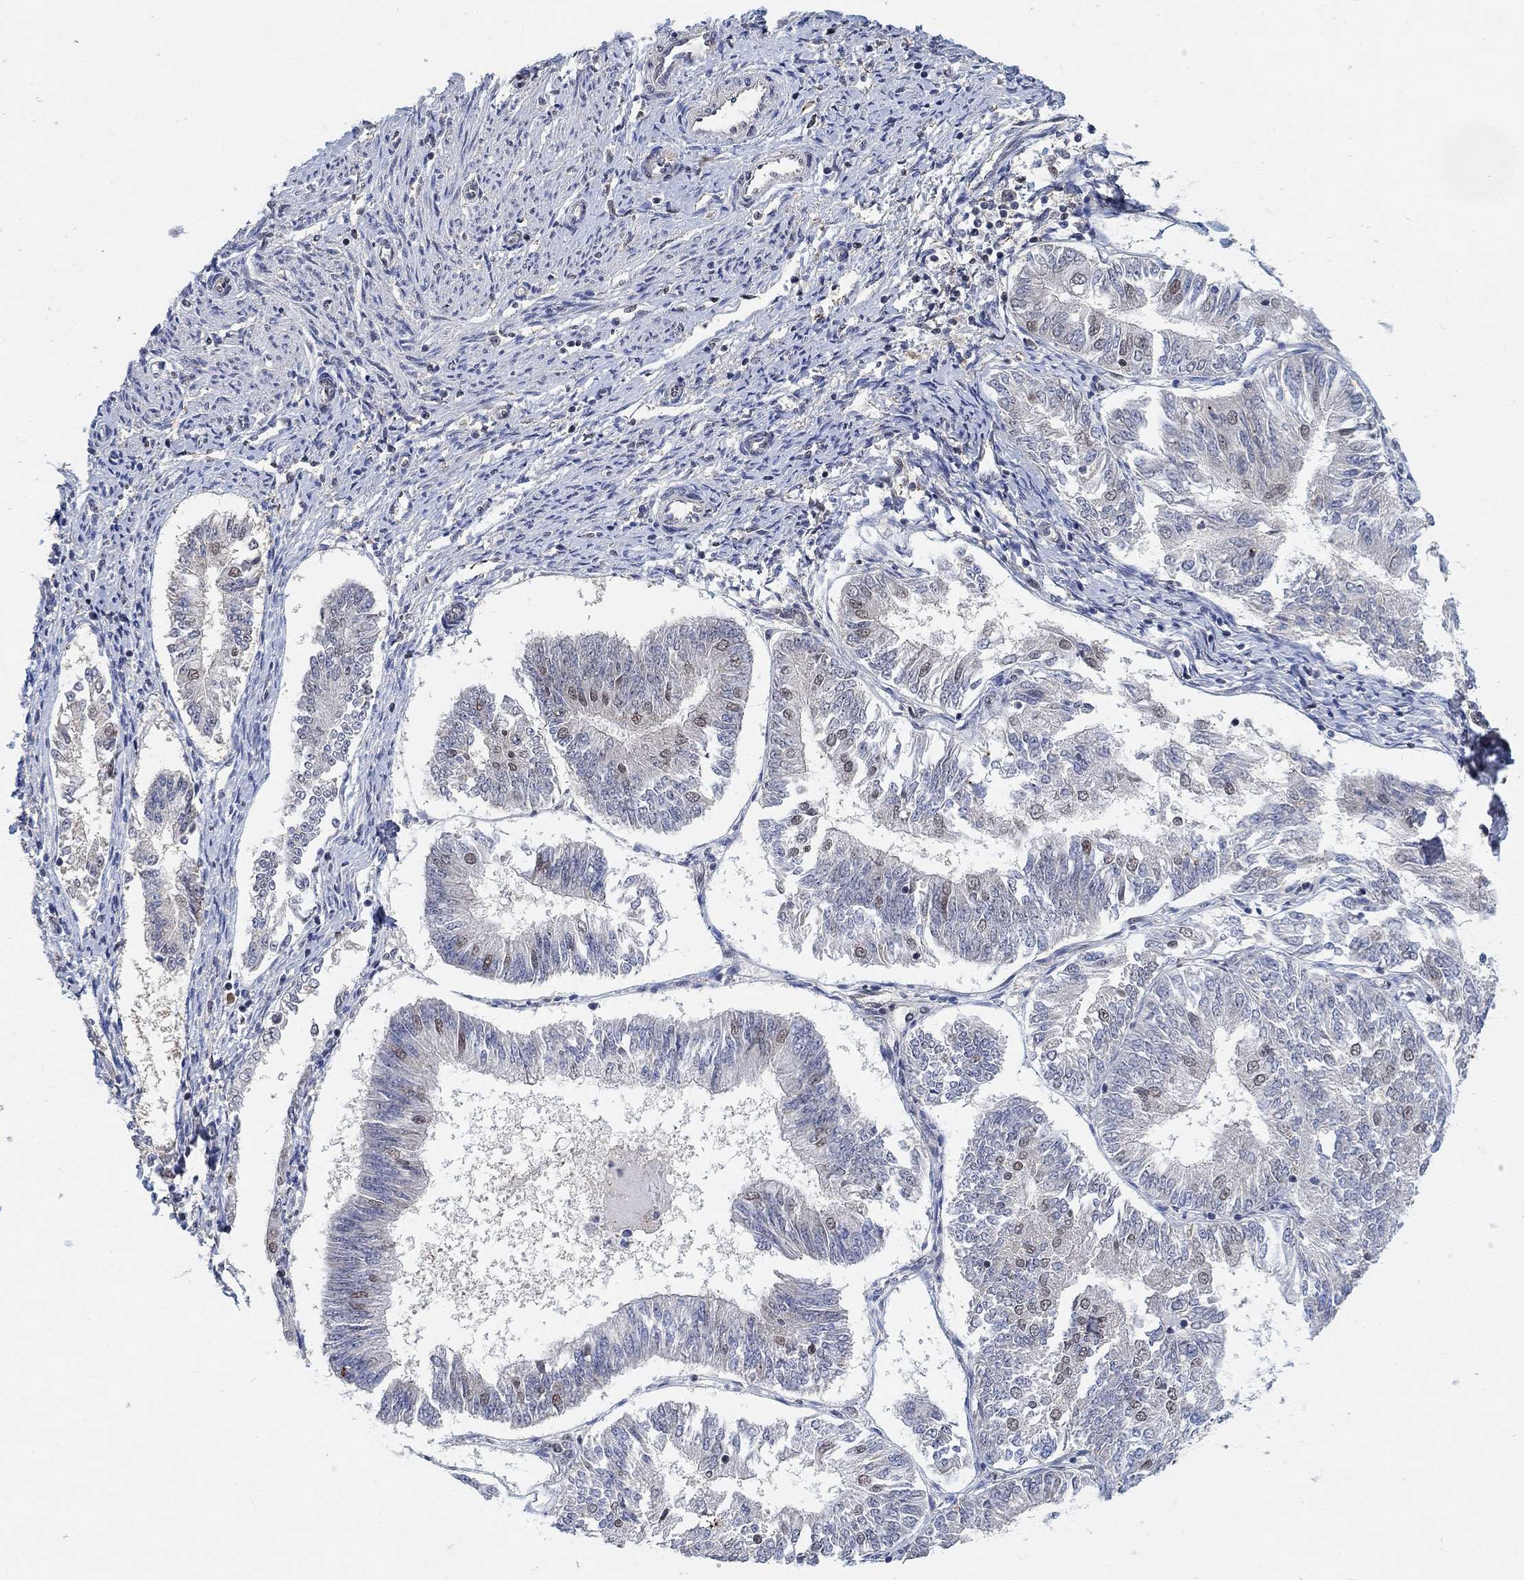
{"staining": {"intensity": "weak", "quantity": "<25%", "location": "nuclear"}, "tissue": "endometrial cancer", "cell_type": "Tumor cells", "image_type": "cancer", "snomed": [{"axis": "morphology", "description": "Adenocarcinoma, NOS"}, {"axis": "topography", "description": "Endometrium"}], "caption": "Image shows no significant protein expression in tumor cells of endometrial cancer (adenocarcinoma).", "gene": "THAP8", "patient": {"sex": "female", "age": 58}}